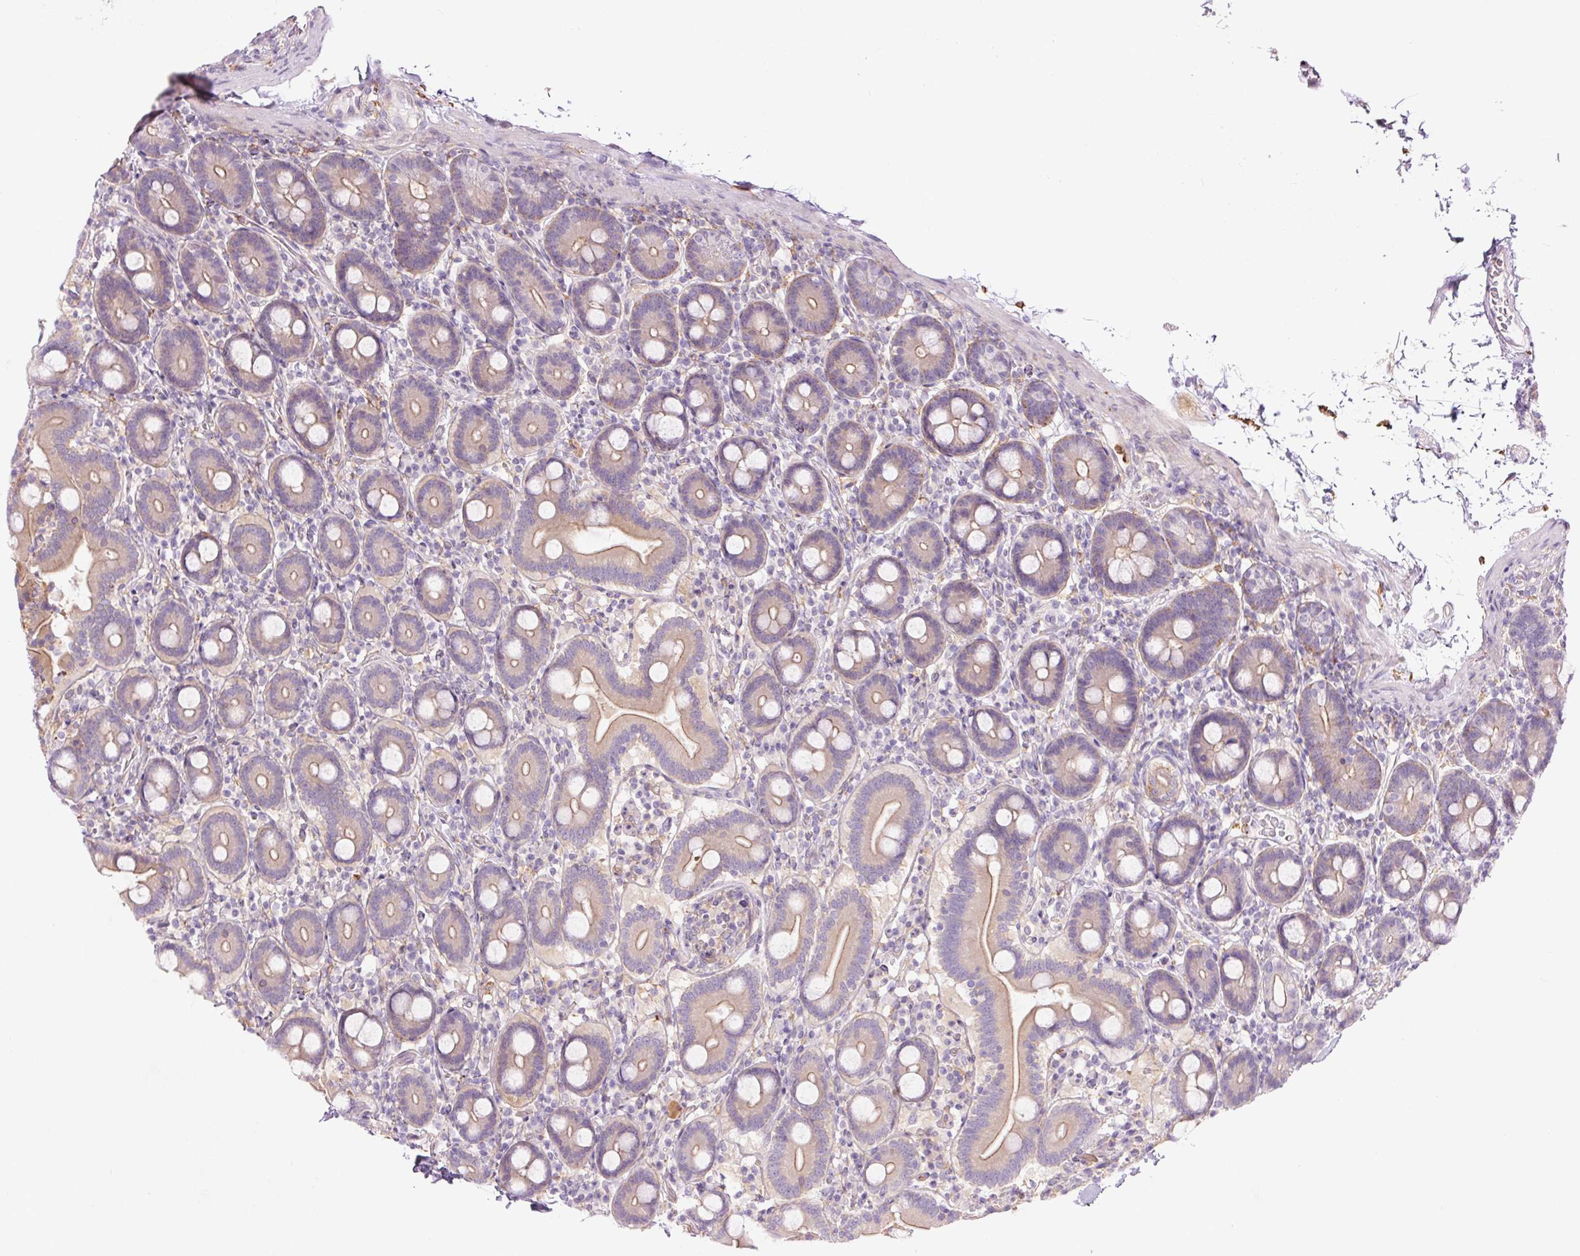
{"staining": {"intensity": "moderate", "quantity": "25%-75%", "location": "cytoplasmic/membranous"}, "tissue": "duodenum", "cell_type": "Glandular cells", "image_type": "normal", "snomed": [{"axis": "morphology", "description": "Normal tissue, NOS"}, {"axis": "topography", "description": "Duodenum"}], "caption": "Protein expression analysis of normal duodenum demonstrates moderate cytoplasmic/membranous staining in about 25%-75% of glandular cells. (Brightfield microscopy of DAB IHC at high magnification).", "gene": "SH2D6", "patient": {"sex": "male", "age": 55}}